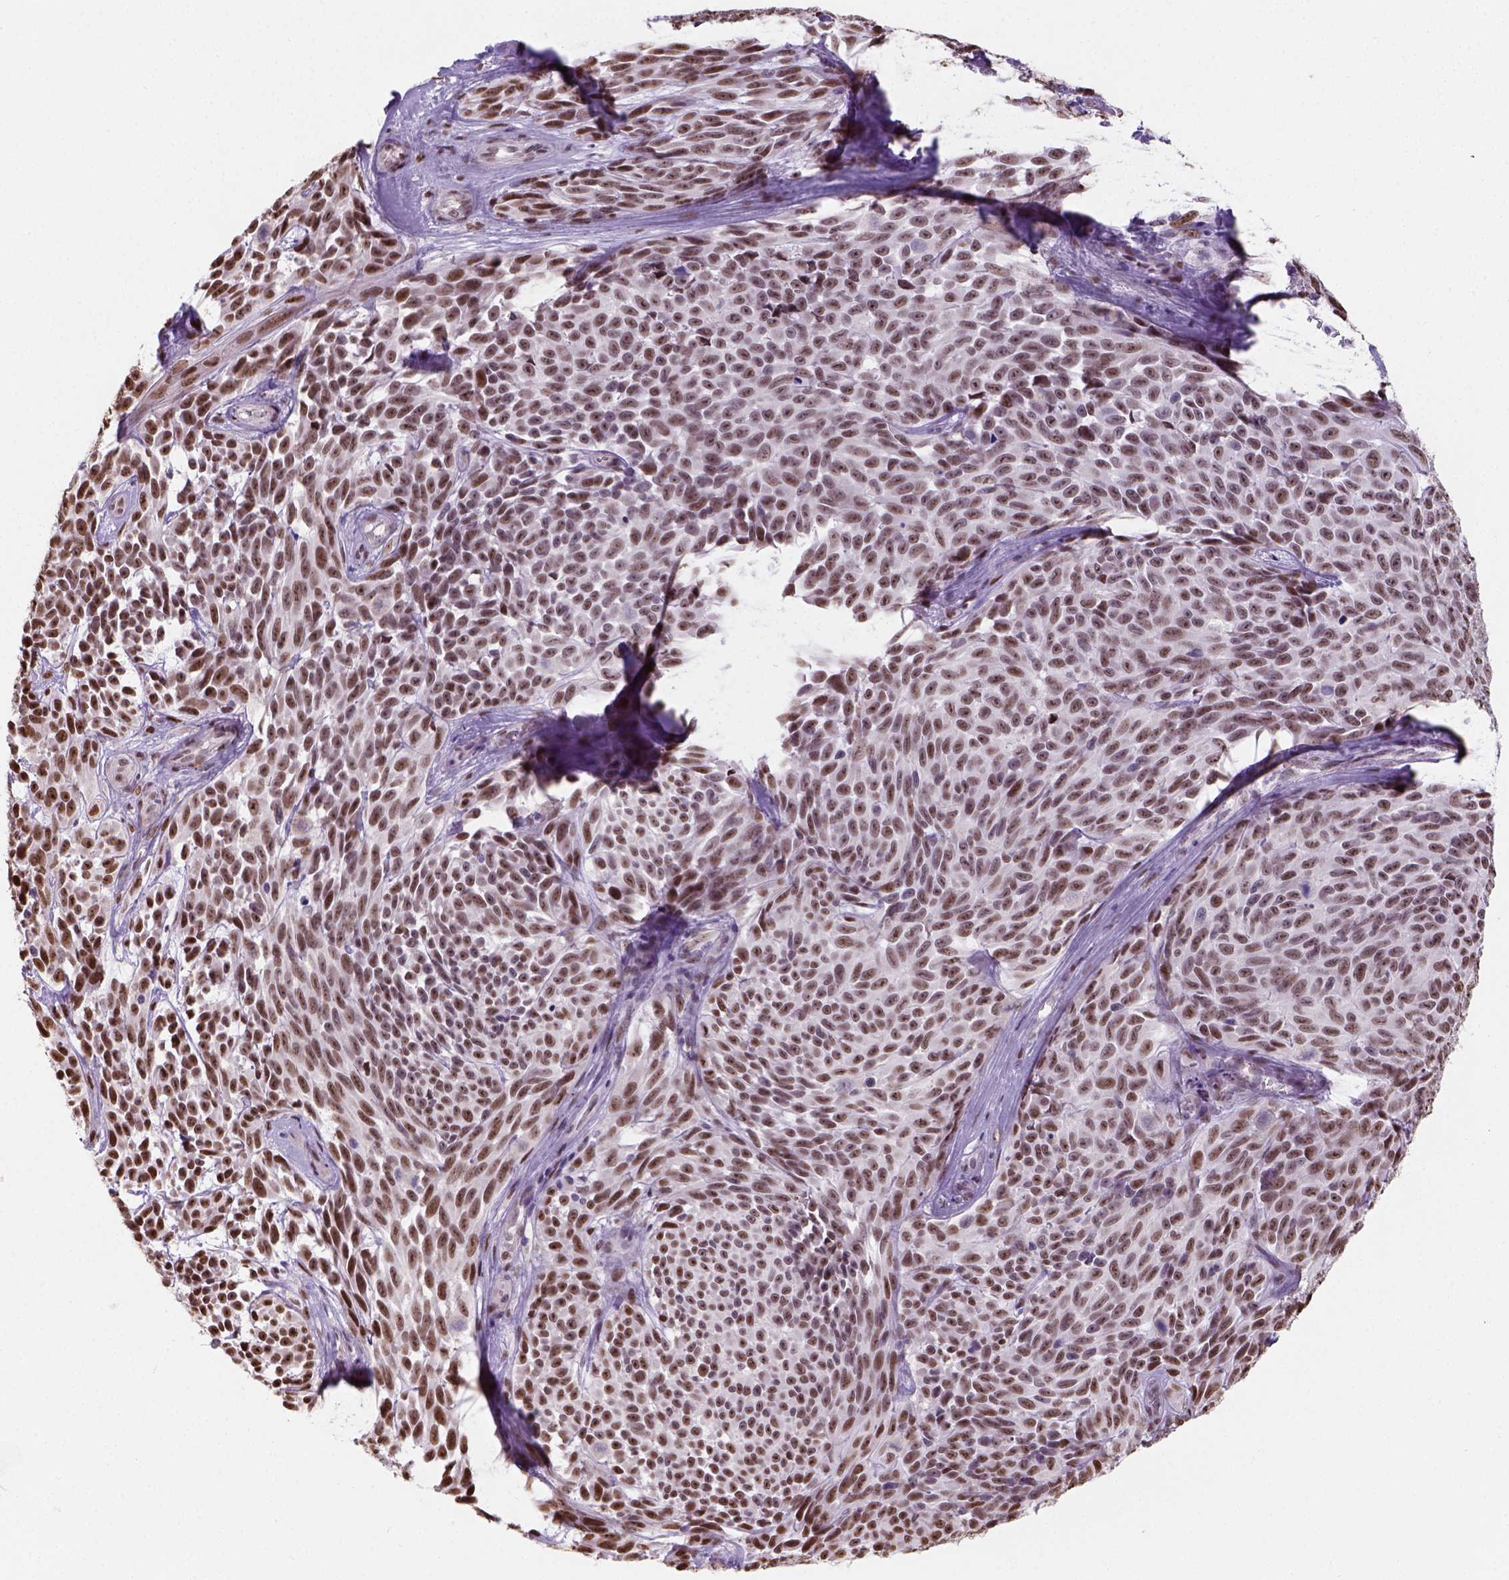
{"staining": {"intensity": "moderate", "quantity": ">75%", "location": "nuclear"}, "tissue": "melanoma", "cell_type": "Tumor cells", "image_type": "cancer", "snomed": [{"axis": "morphology", "description": "Malignant melanoma, NOS"}, {"axis": "topography", "description": "Skin"}], "caption": "The image reveals immunohistochemical staining of malignant melanoma. There is moderate nuclear expression is identified in approximately >75% of tumor cells.", "gene": "C1orf112", "patient": {"sex": "female", "age": 88}}